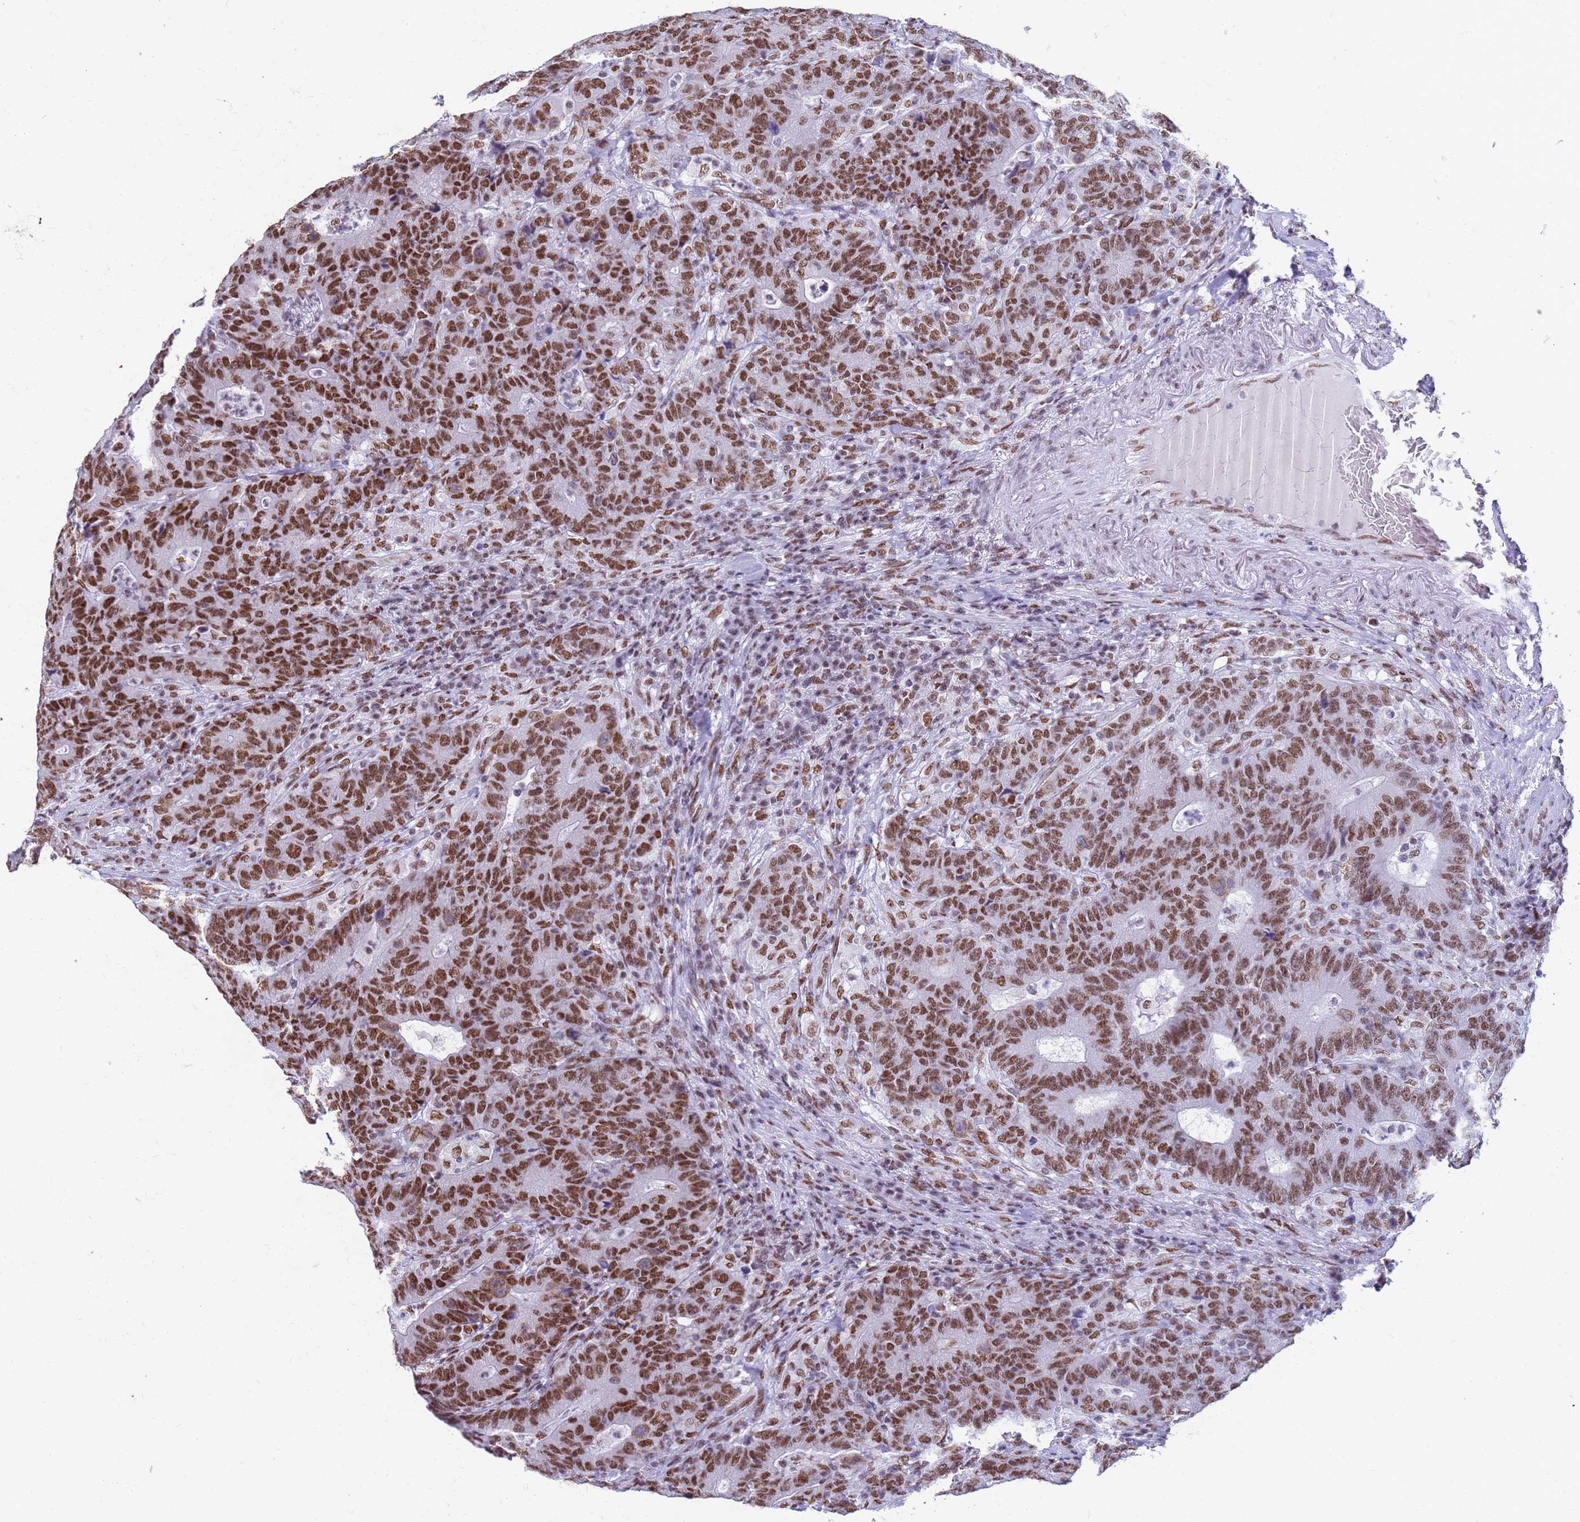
{"staining": {"intensity": "strong", "quantity": ">75%", "location": "nuclear"}, "tissue": "colorectal cancer", "cell_type": "Tumor cells", "image_type": "cancer", "snomed": [{"axis": "morphology", "description": "Normal tissue, NOS"}, {"axis": "morphology", "description": "Adenocarcinoma, NOS"}, {"axis": "topography", "description": "Colon"}], "caption": "Colorectal cancer stained with a brown dye demonstrates strong nuclear positive positivity in about >75% of tumor cells.", "gene": "FAM170B", "patient": {"sex": "female", "age": 75}}